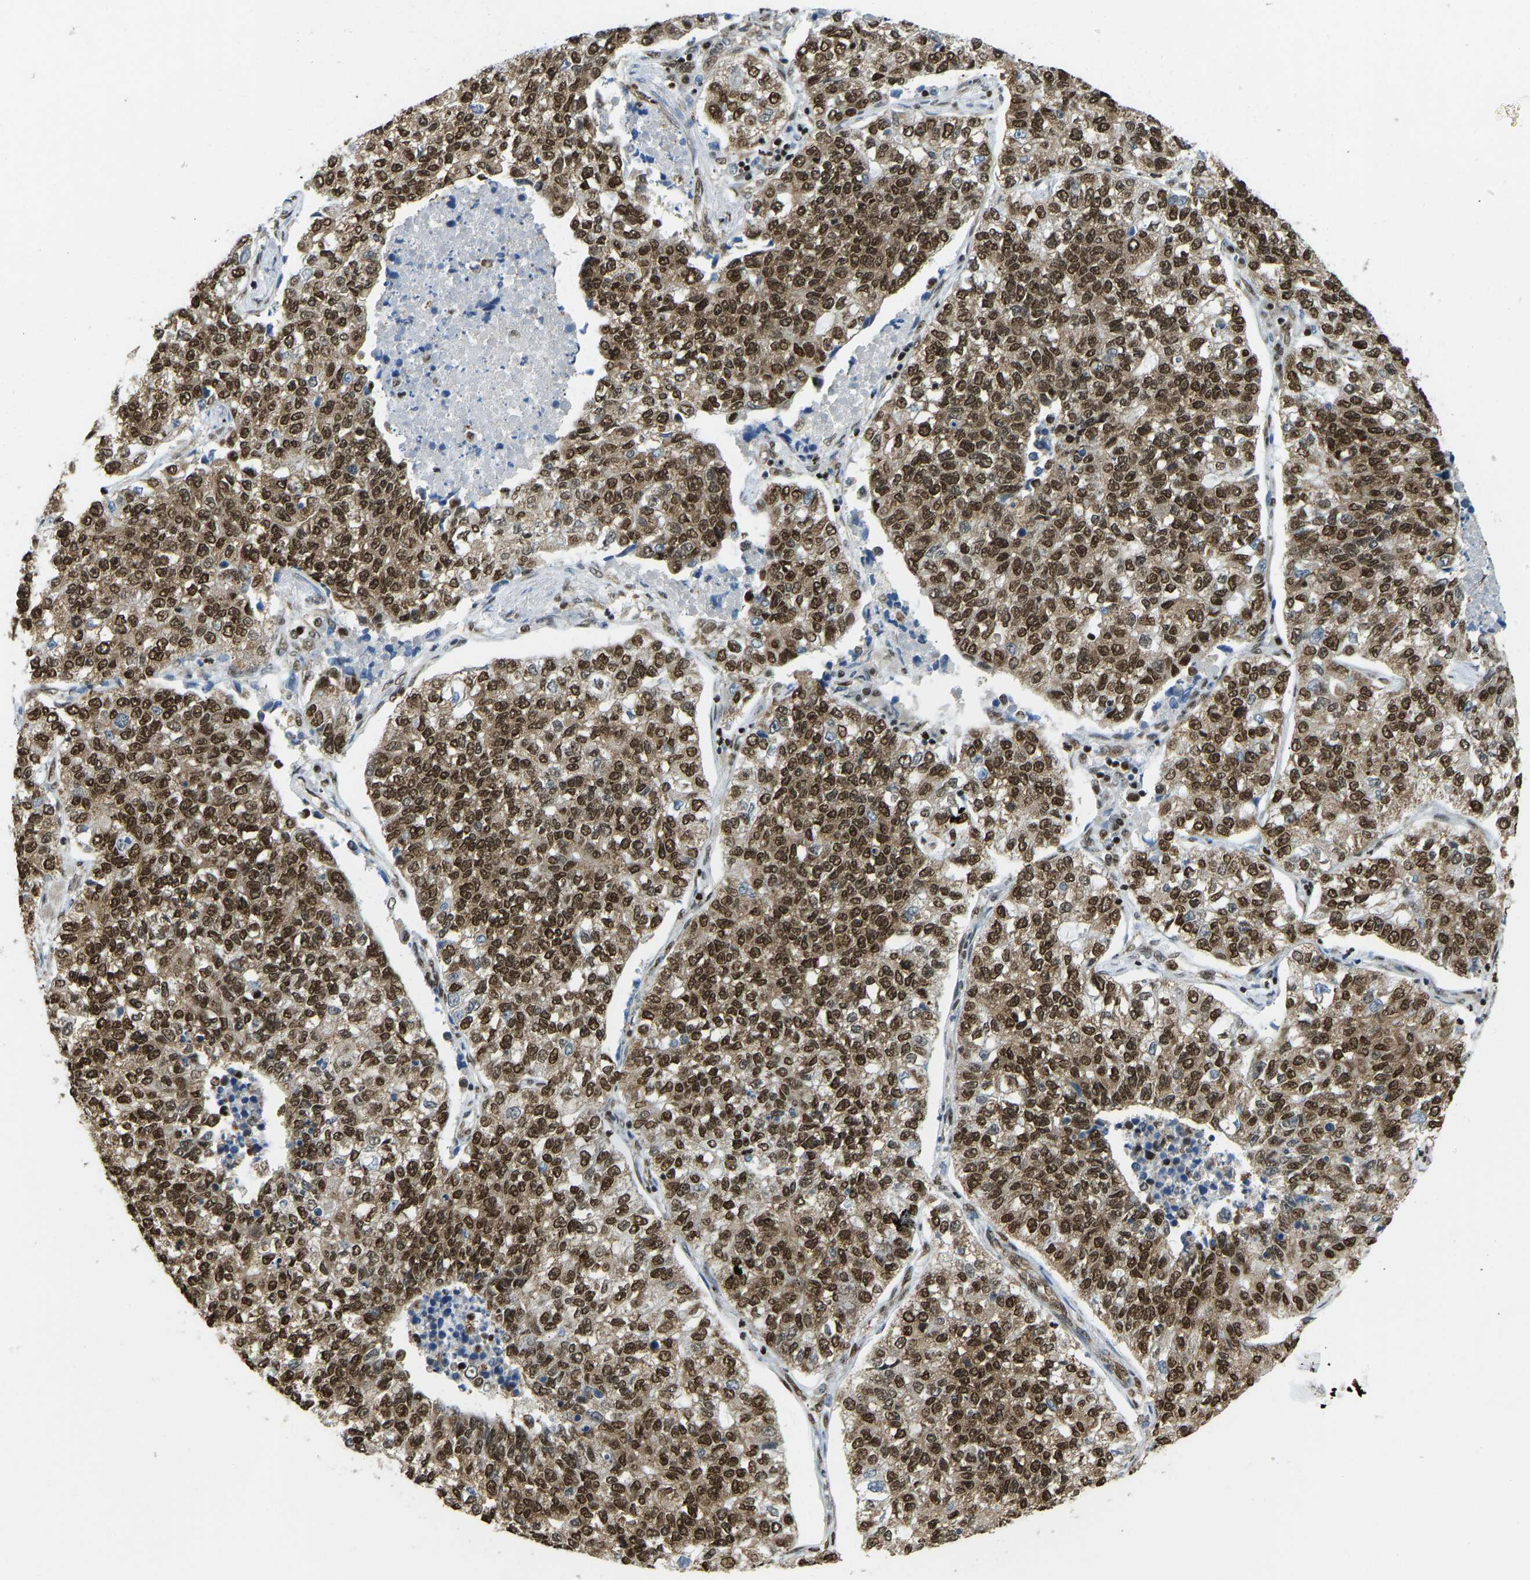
{"staining": {"intensity": "strong", "quantity": ">75%", "location": "cytoplasmic/membranous,nuclear"}, "tissue": "lung cancer", "cell_type": "Tumor cells", "image_type": "cancer", "snomed": [{"axis": "morphology", "description": "Adenocarcinoma, NOS"}, {"axis": "topography", "description": "Lung"}], "caption": "This is a photomicrograph of IHC staining of lung cancer, which shows strong positivity in the cytoplasmic/membranous and nuclear of tumor cells.", "gene": "ZSCAN20", "patient": {"sex": "male", "age": 49}}